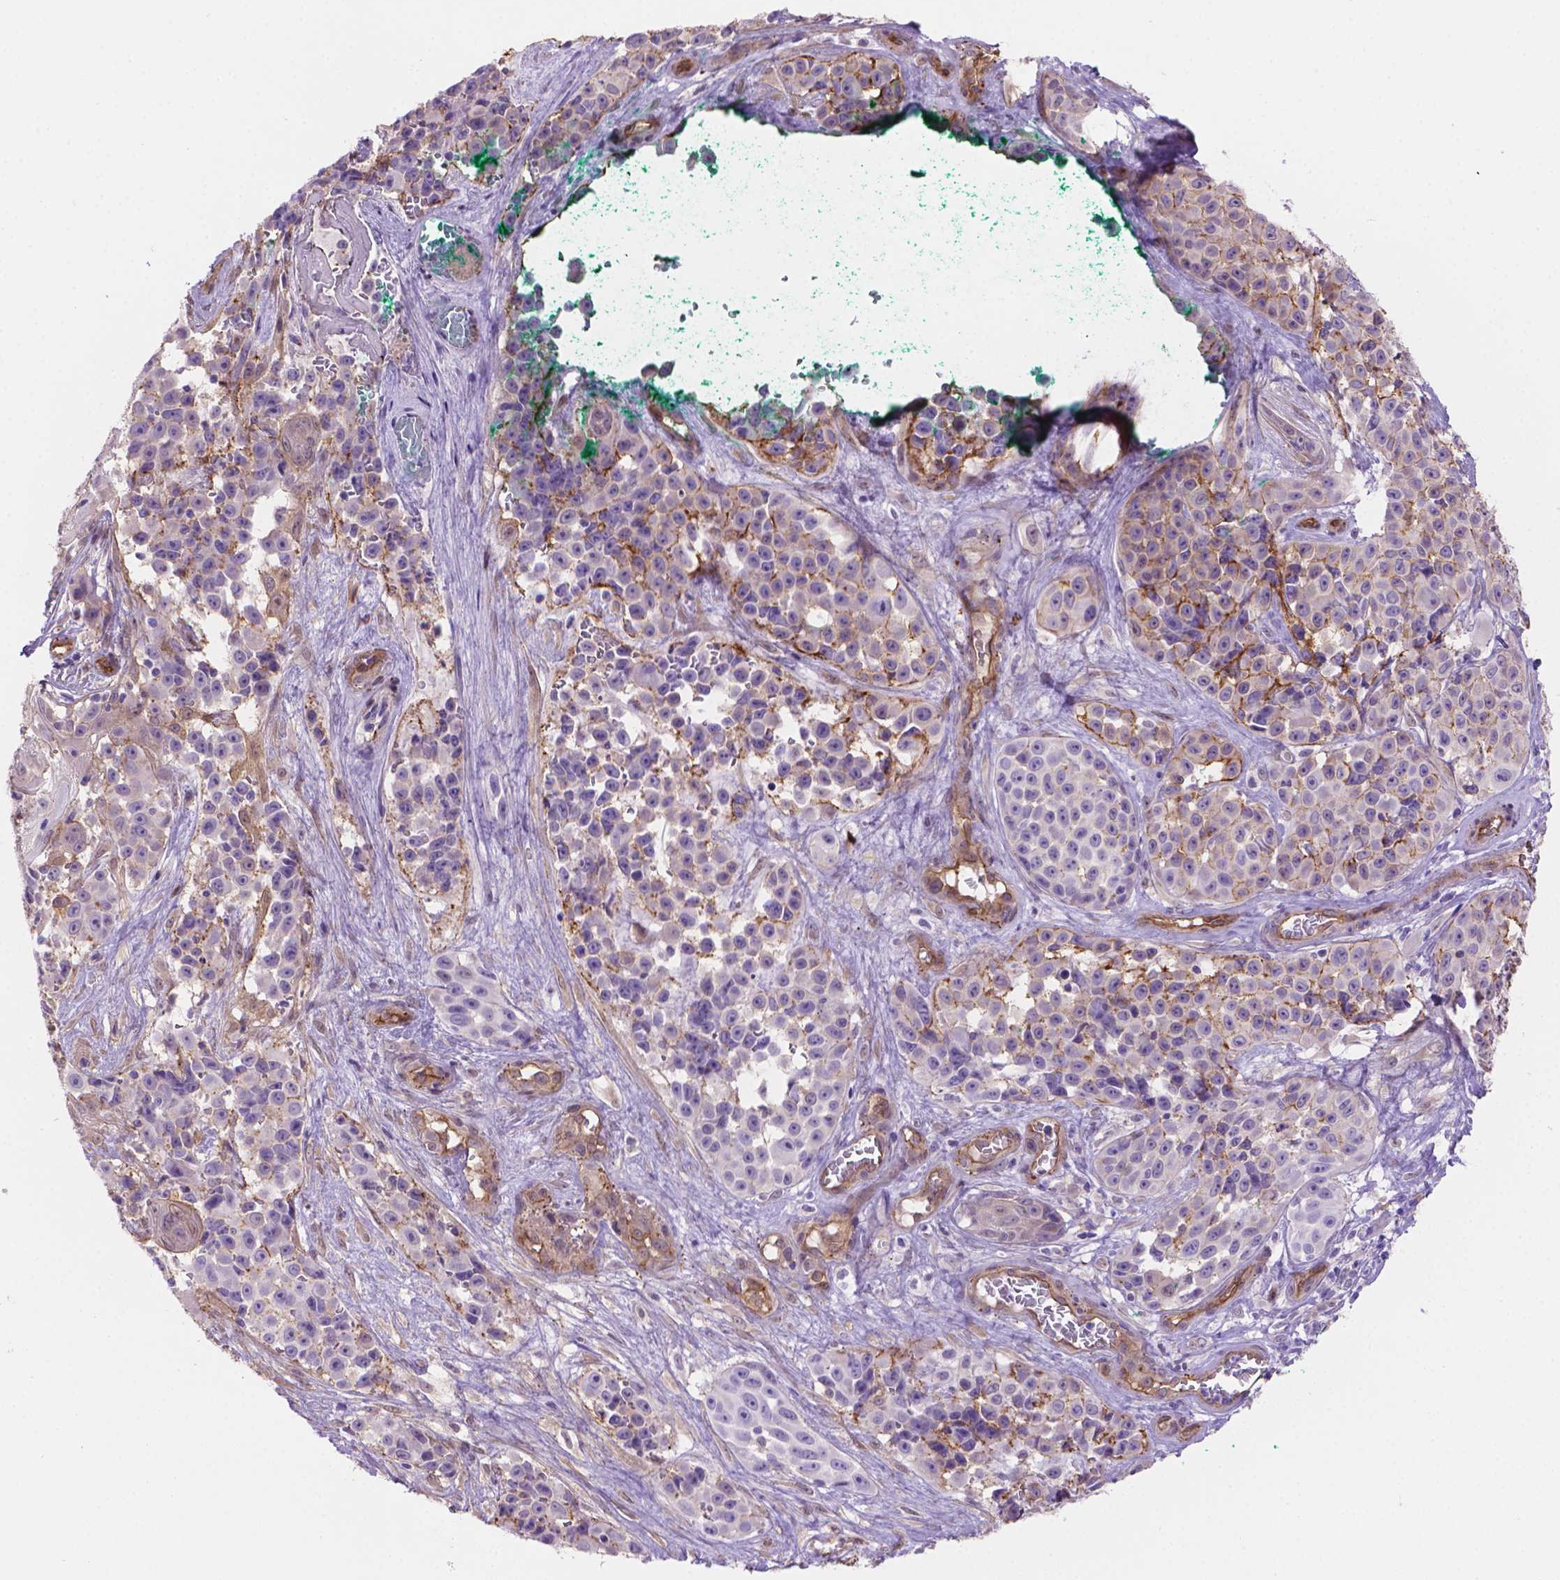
{"staining": {"intensity": "negative", "quantity": "none", "location": "none"}, "tissue": "melanoma", "cell_type": "Tumor cells", "image_type": "cancer", "snomed": [{"axis": "morphology", "description": "Malignant melanoma, NOS"}, {"axis": "topography", "description": "Skin"}], "caption": "A high-resolution micrograph shows immunohistochemistry (IHC) staining of melanoma, which exhibits no significant staining in tumor cells.", "gene": "CLIC4", "patient": {"sex": "female", "age": 88}}